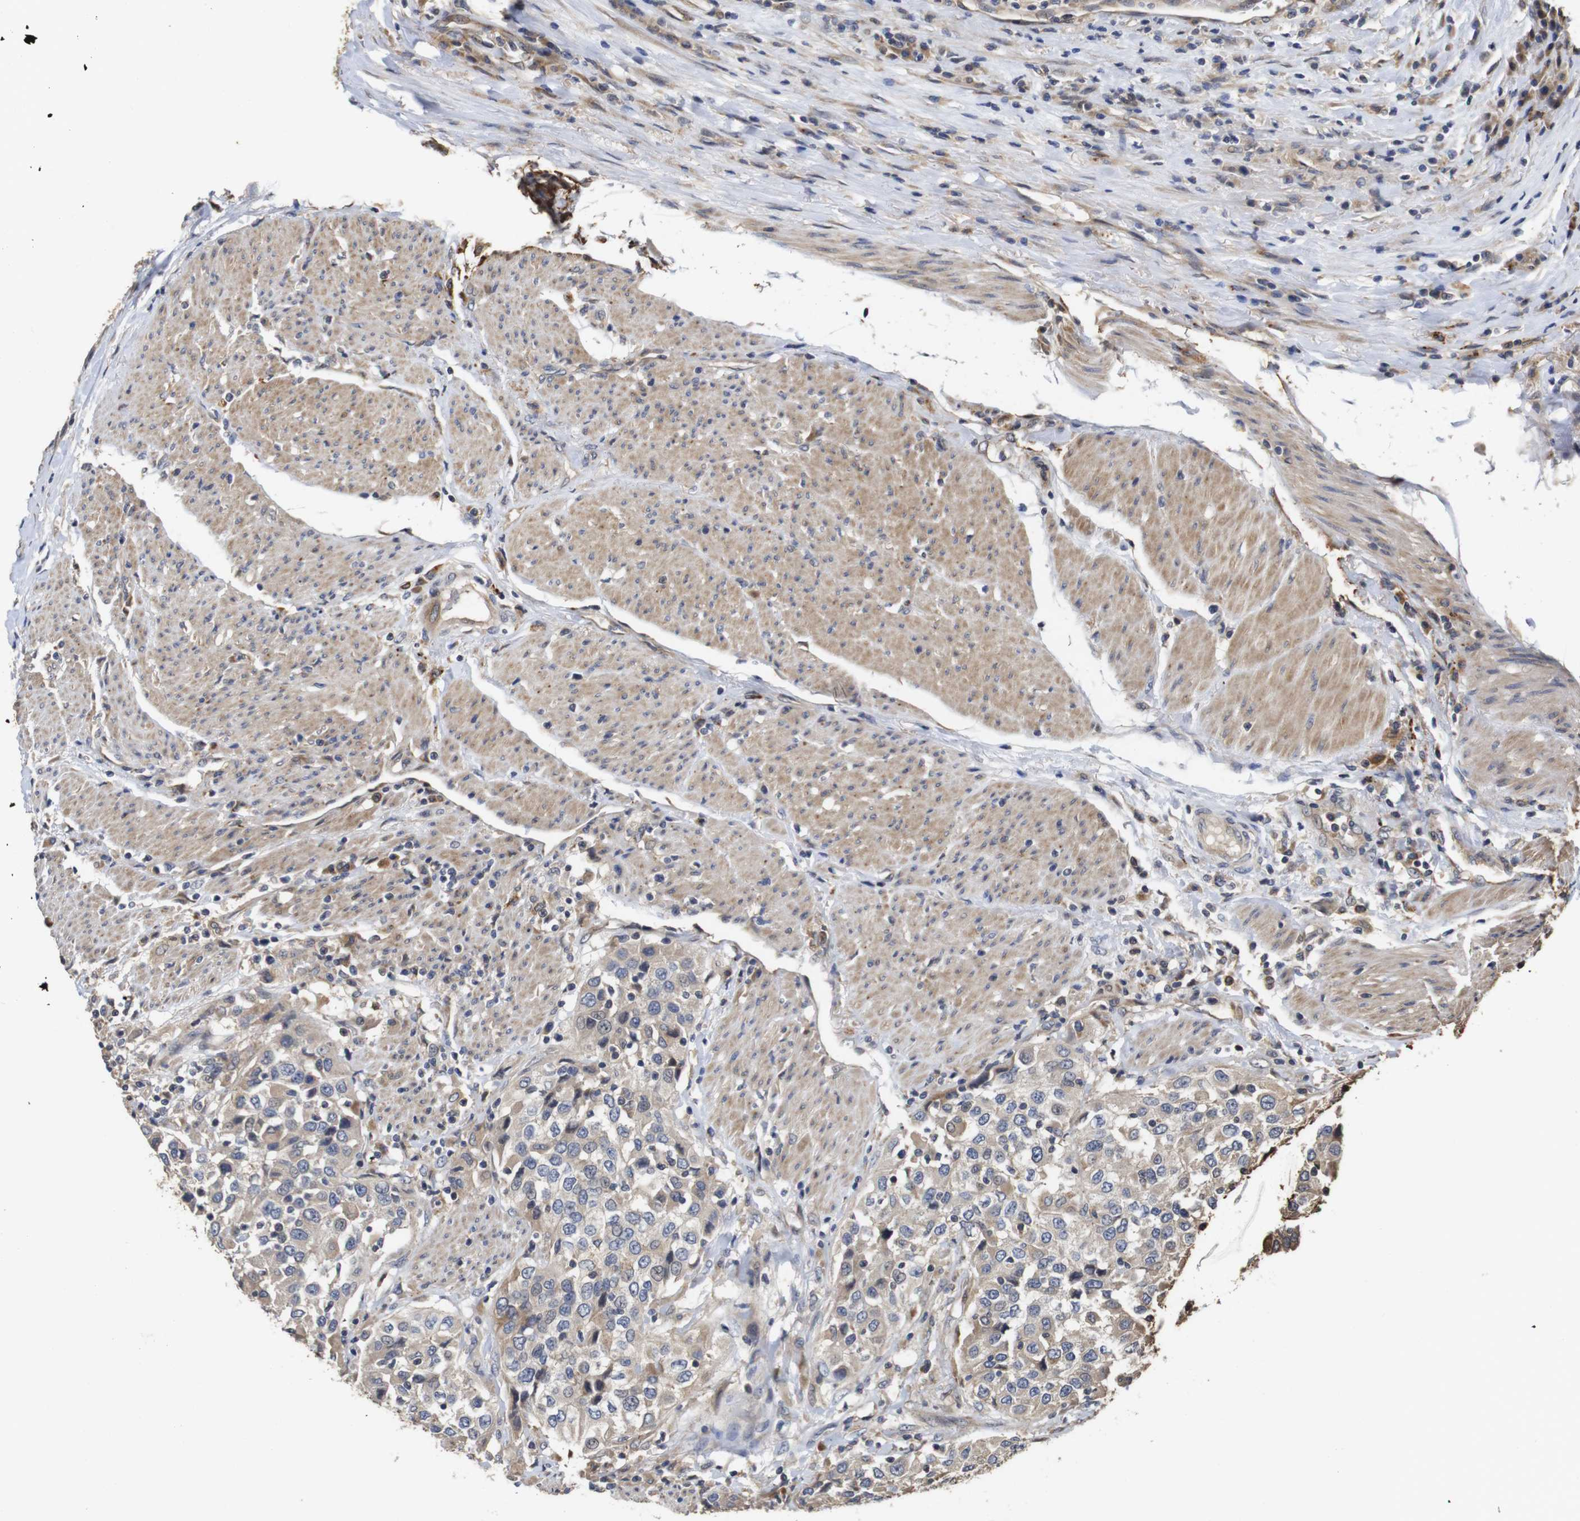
{"staining": {"intensity": "weak", "quantity": ">75%", "location": "cytoplasmic/membranous"}, "tissue": "urothelial cancer", "cell_type": "Tumor cells", "image_type": "cancer", "snomed": [{"axis": "morphology", "description": "Urothelial carcinoma, High grade"}, {"axis": "topography", "description": "Urinary bladder"}], "caption": "Urothelial carcinoma (high-grade) stained with DAB immunohistochemistry exhibits low levels of weak cytoplasmic/membranous staining in approximately >75% of tumor cells.", "gene": "PTPN14", "patient": {"sex": "female", "age": 80}}